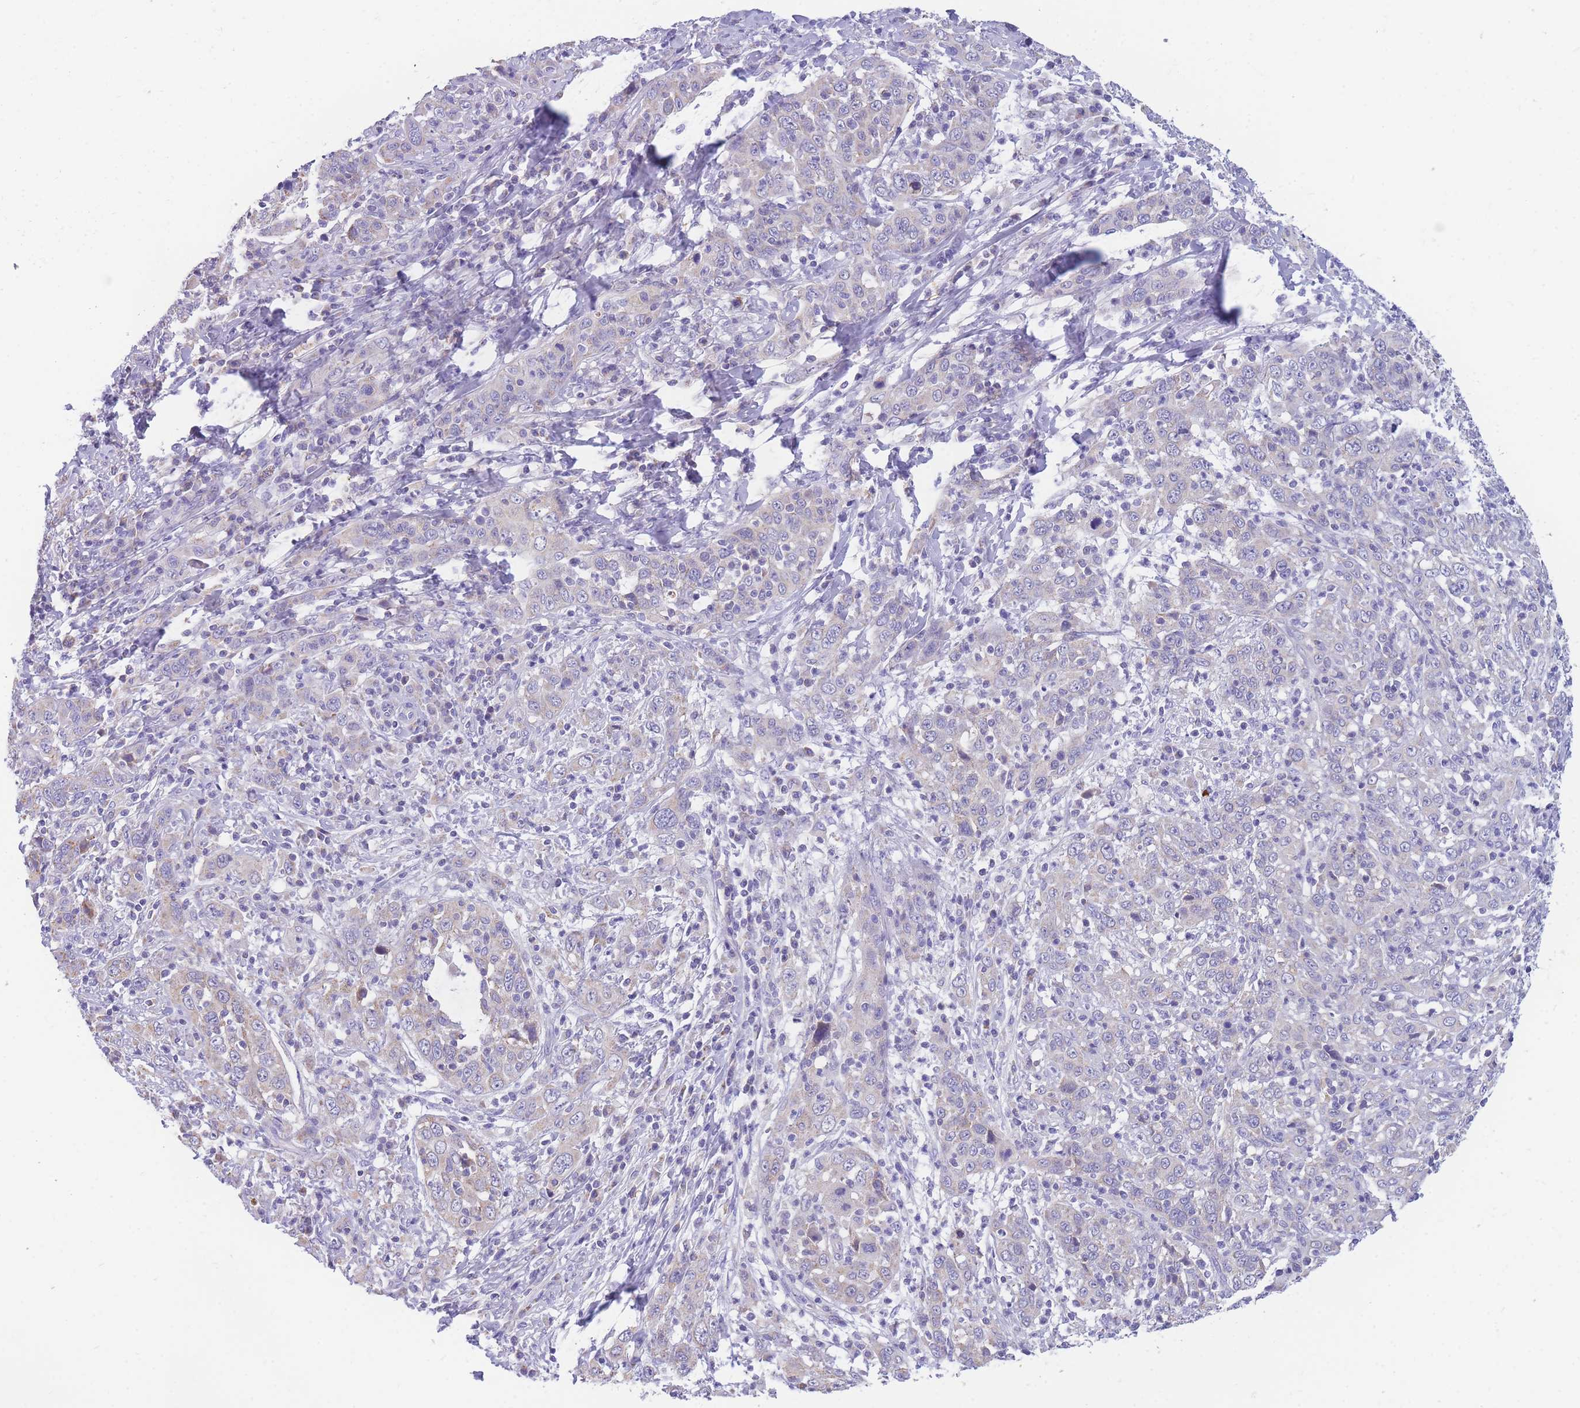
{"staining": {"intensity": "negative", "quantity": "none", "location": "none"}, "tissue": "cervical cancer", "cell_type": "Tumor cells", "image_type": "cancer", "snomed": [{"axis": "morphology", "description": "Squamous cell carcinoma, NOS"}, {"axis": "topography", "description": "Cervix"}], "caption": "The micrograph displays no significant positivity in tumor cells of cervical cancer (squamous cell carcinoma).", "gene": "DHRS11", "patient": {"sex": "female", "age": 46}}